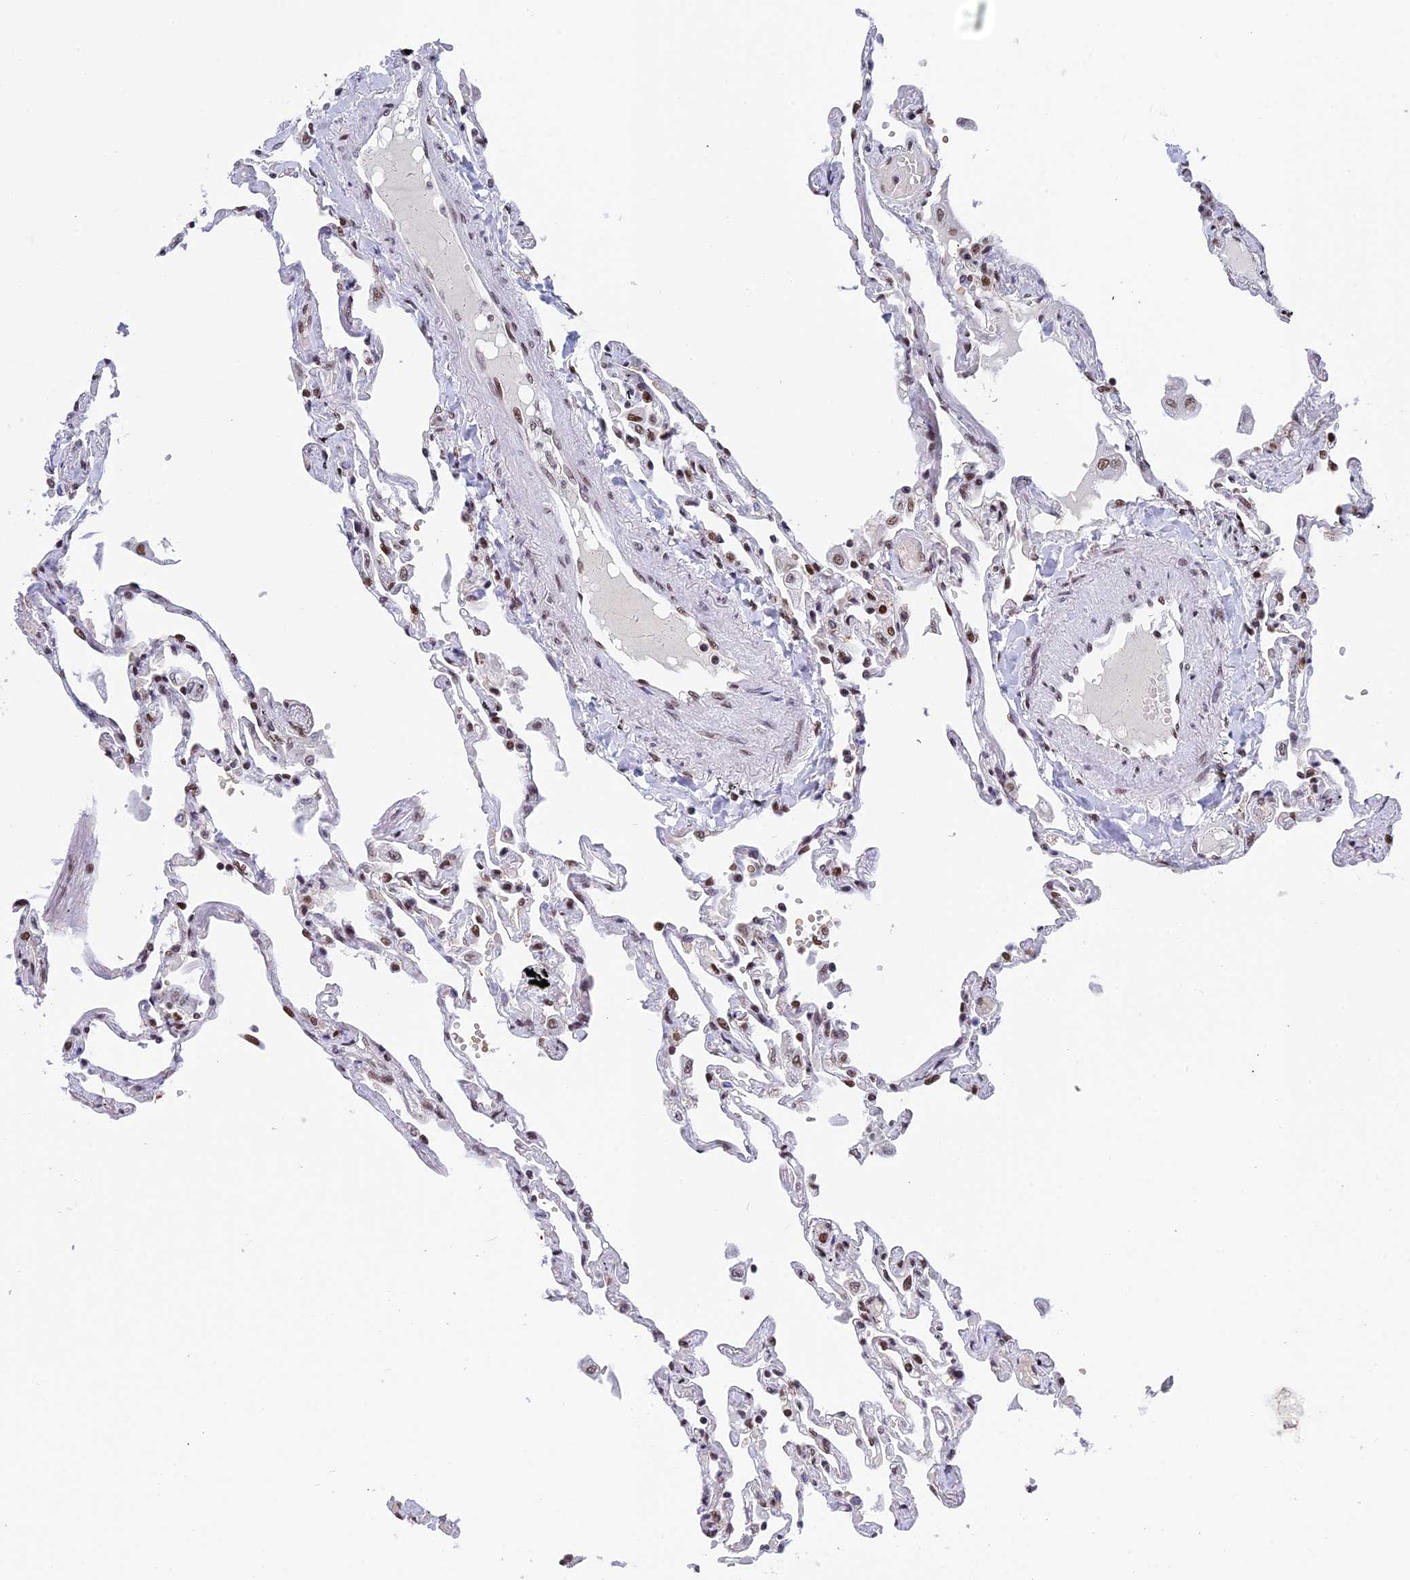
{"staining": {"intensity": "strong", "quantity": "25%-75%", "location": "nuclear"}, "tissue": "lung", "cell_type": "Alveolar cells", "image_type": "normal", "snomed": [{"axis": "morphology", "description": "Normal tissue, NOS"}, {"axis": "topography", "description": "Lung"}], "caption": "Immunohistochemical staining of normal lung exhibits 25%-75% levels of strong nuclear protein expression in about 25%-75% of alveolar cells.", "gene": "EEF1AKMT3", "patient": {"sex": "female", "age": 67}}